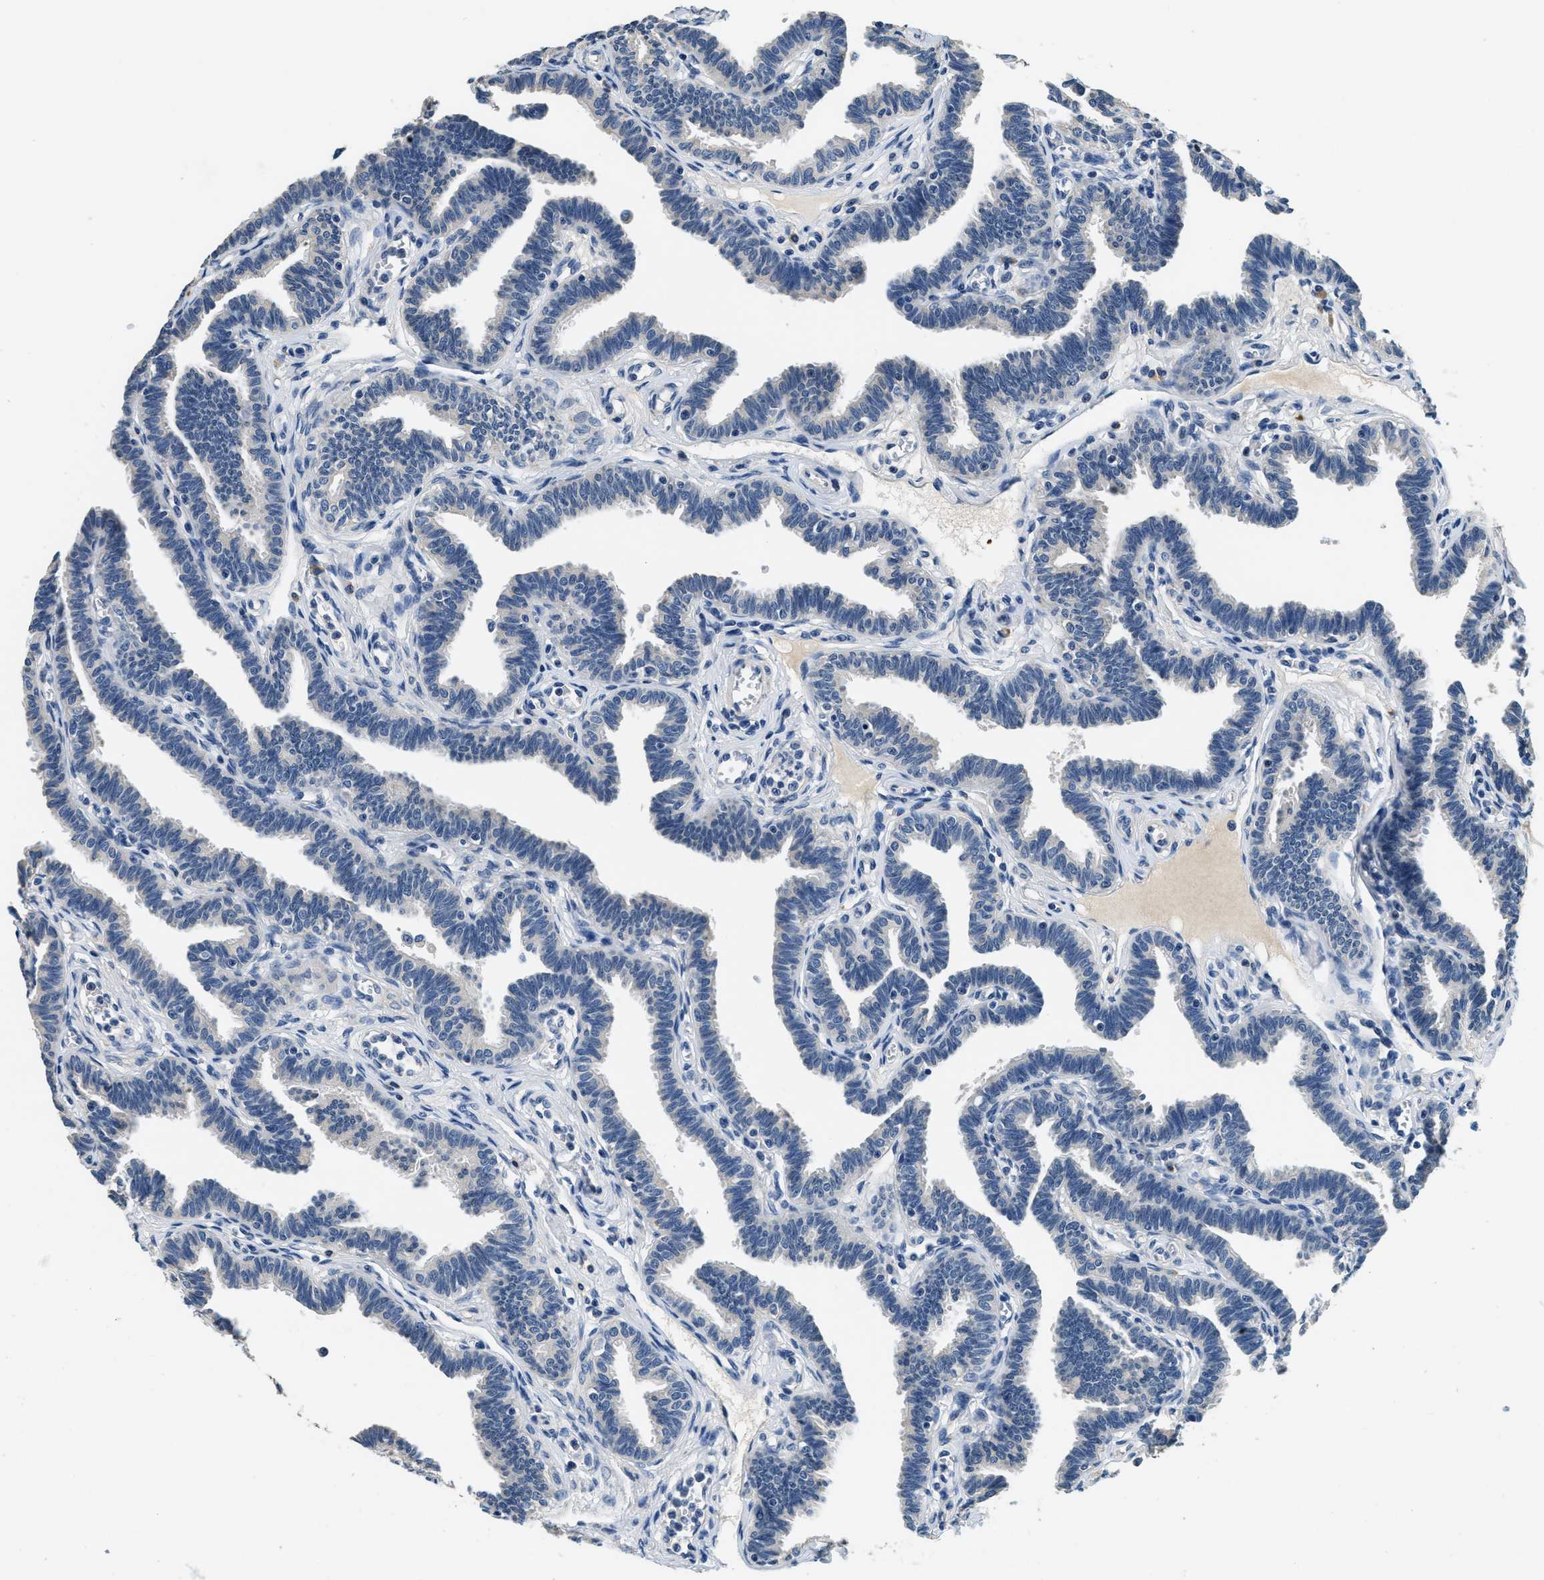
{"staining": {"intensity": "negative", "quantity": "none", "location": "none"}, "tissue": "fallopian tube", "cell_type": "Glandular cells", "image_type": "normal", "snomed": [{"axis": "morphology", "description": "Normal tissue, NOS"}, {"axis": "topography", "description": "Fallopian tube"}, {"axis": "topography", "description": "Ovary"}], "caption": "Immunohistochemical staining of normal fallopian tube demonstrates no significant expression in glandular cells. (DAB immunohistochemistry, high magnification).", "gene": "ALDH3A2", "patient": {"sex": "female", "age": 23}}